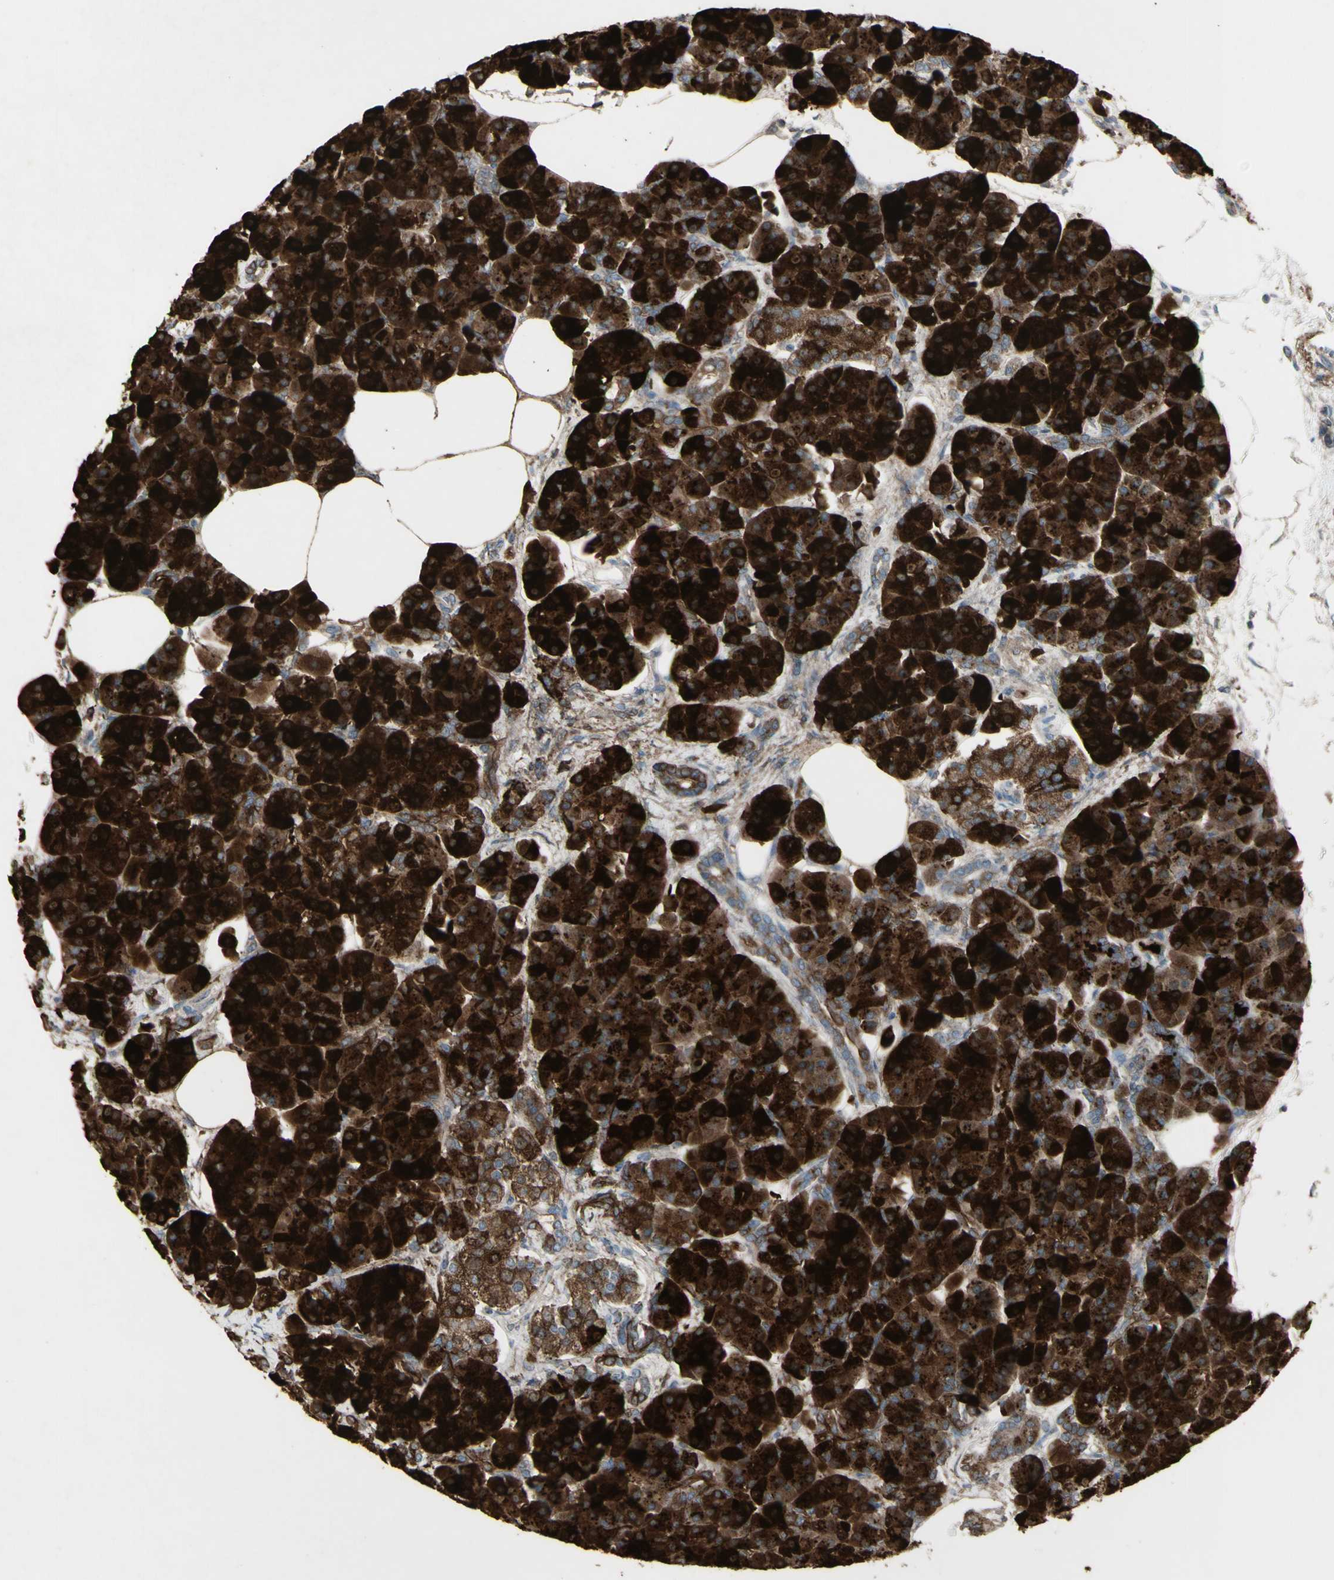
{"staining": {"intensity": "strong", "quantity": ">75%", "location": "cytoplasmic/membranous"}, "tissue": "pancreas", "cell_type": "Exocrine glandular cells", "image_type": "normal", "snomed": [{"axis": "morphology", "description": "Normal tissue, NOS"}, {"axis": "topography", "description": "Pancreas"}], "caption": "This is an image of IHC staining of normal pancreas, which shows strong expression in the cytoplasmic/membranous of exocrine glandular cells.", "gene": "SHC1", "patient": {"sex": "female", "age": 70}}